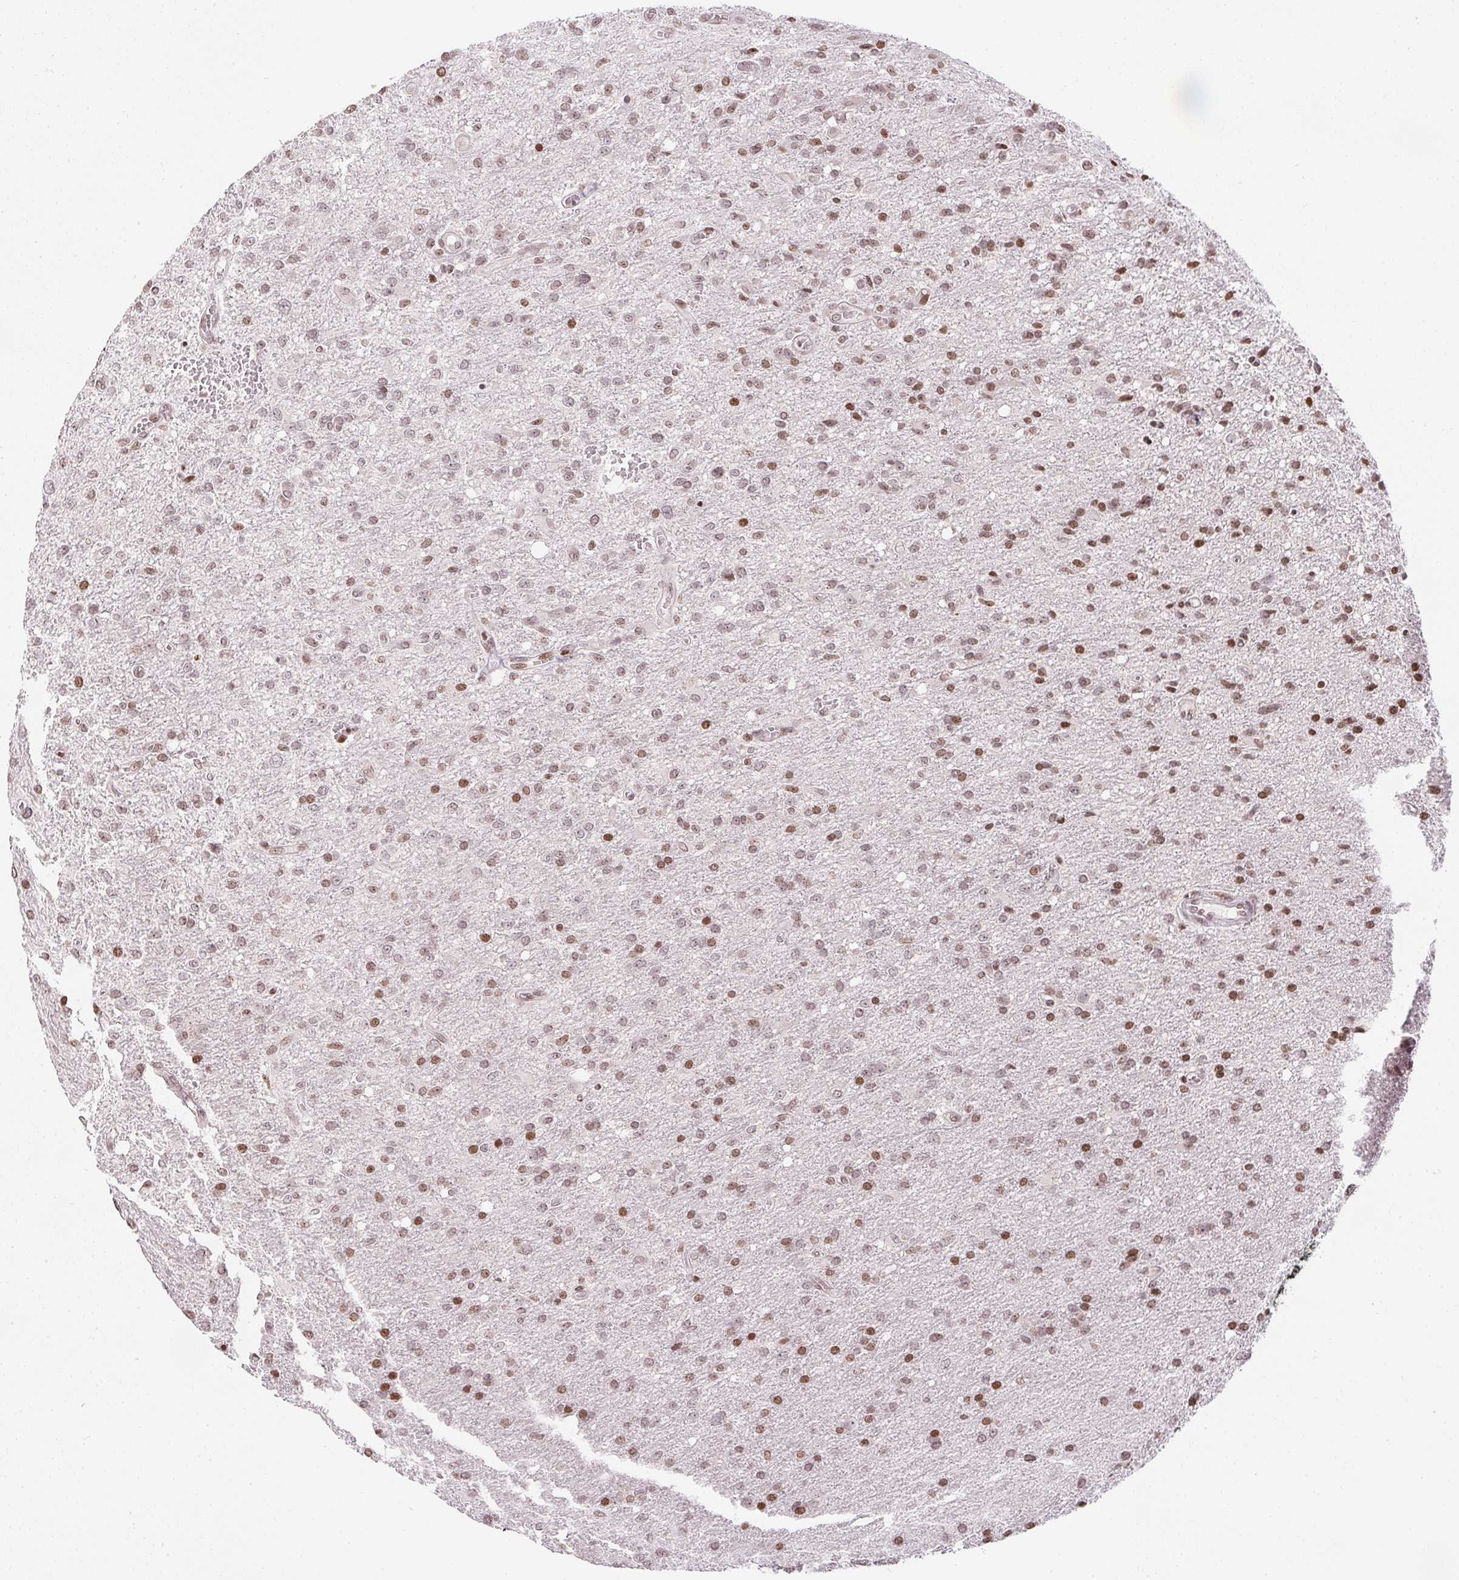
{"staining": {"intensity": "moderate", "quantity": ">75%", "location": "nuclear"}, "tissue": "glioma", "cell_type": "Tumor cells", "image_type": "cancer", "snomed": [{"axis": "morphology", "description": "Glioma, malignant, Low grade"}, {"axis": "topography", "description": "Brain"}], "caption": "Immunohistochemical staining of human glioma reveals moderate nuclear protein staining in approximately >75% of tumor cells.", "gene": "RNF181", "patient": {"sex": "male", "age": 66}}